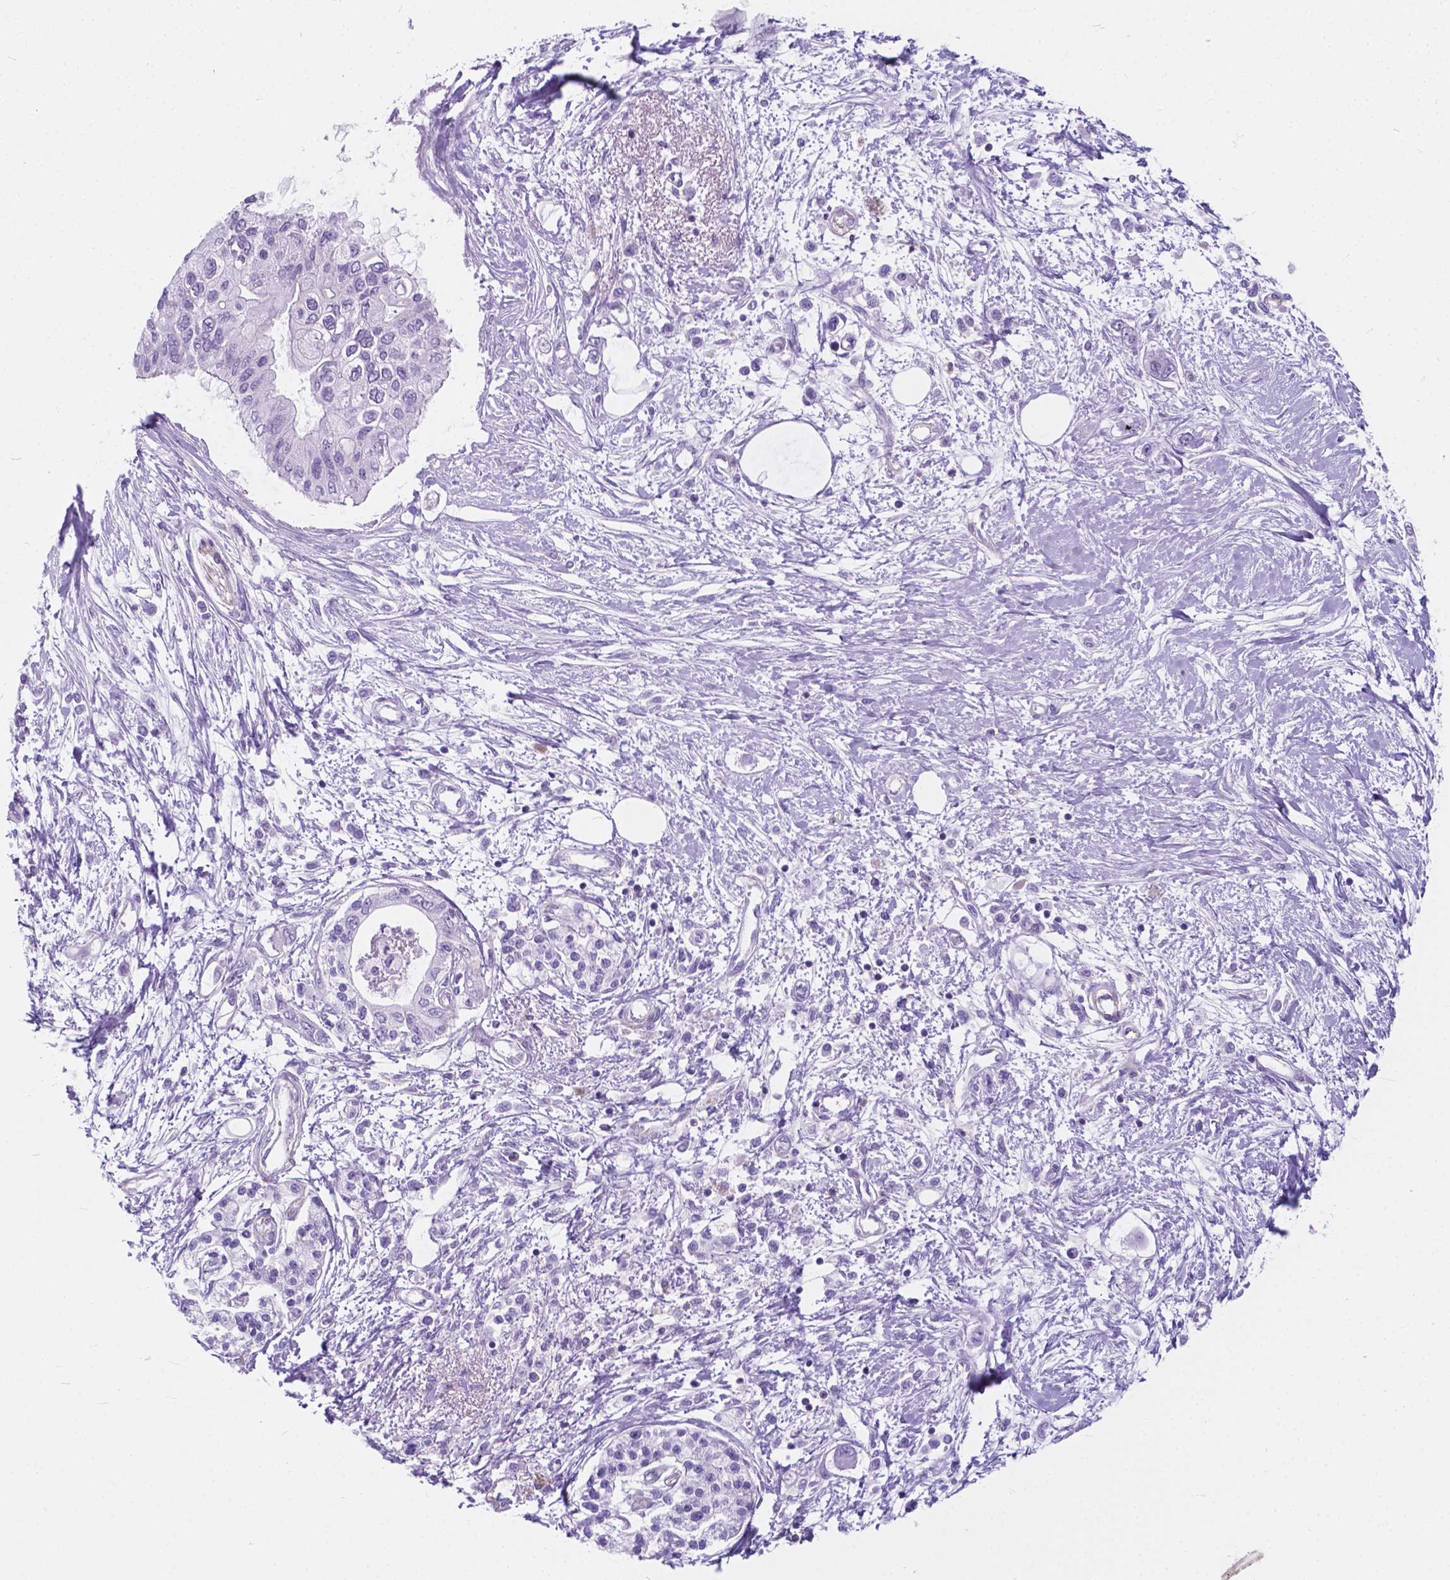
{"staining": {"intensity": "negative", "quantity": "none", "location": "none"}, "tissue": "pancreatic cancer", "cell_type": "Tumor cells", "image_type": "cancer", "snomed": [{"axis": "morphology", "description": "Adenocarcinoma, NOS"}, {"axis": "topography", "description": "Pancreas"}], "caption": "Immunohistochemical staining of adenocarcinoma (pancreatic) exhibits no significant staining in tumor cells. Nuclei are stained in blue.", "gene": "KIAA0040", "patient": {"sex": "female", "age": 77}}